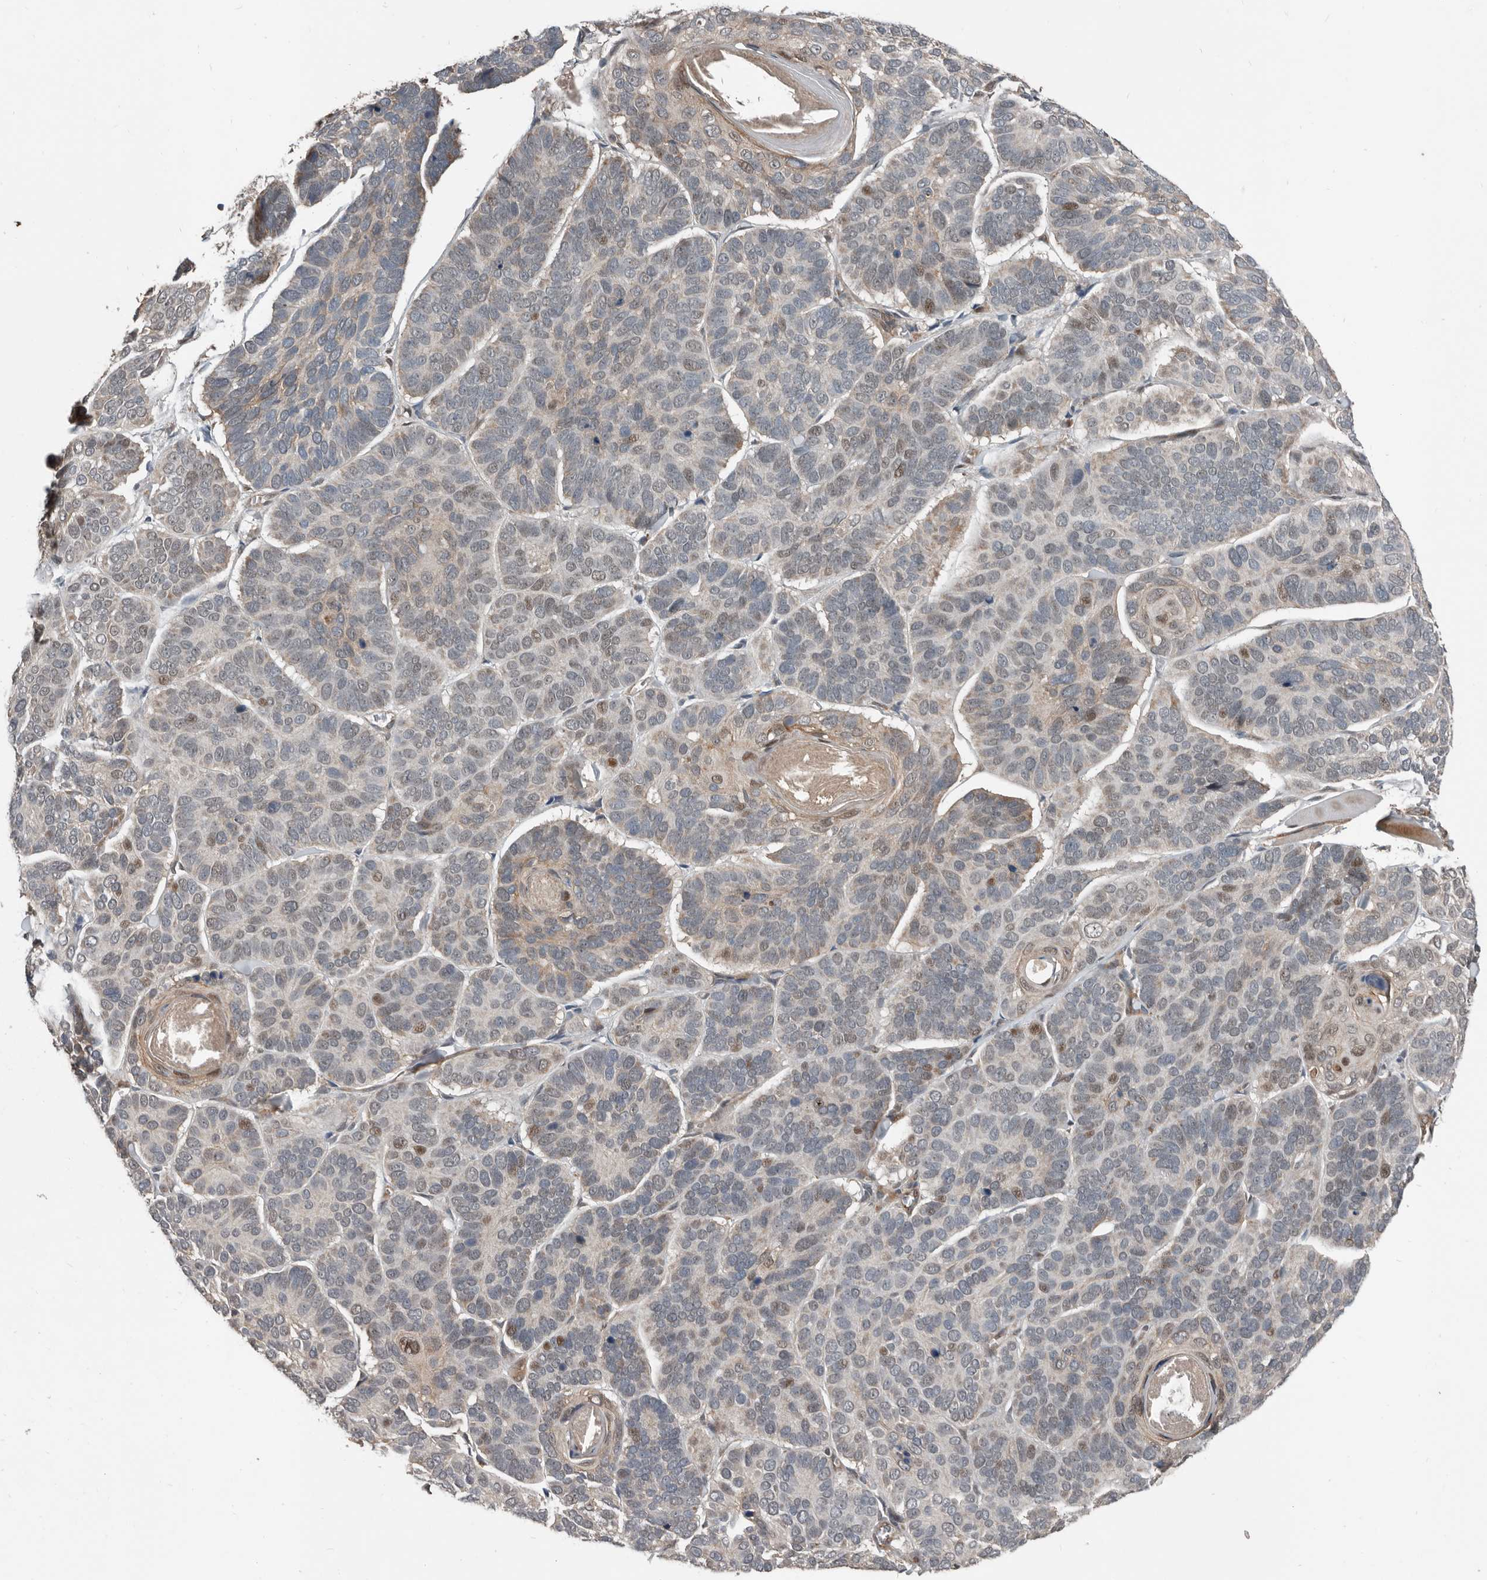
{"staining": {"intensity": "weak", "quantity": "25%-75%", "location": "cytoplasmic/membranous,nuclear"}, "tissue": "skin cancer", "cell_type": "Tumor cells", "image_type": "cancer", "snomed": [{"axis": "morphology", "description": "Basal cell carcinoma"}, {"axis": "topography", "description": "Skin"}], "caption": "Weak cytoplasmic/membranous and nuclear protein expression is appreciated in about 25%-75% of tumor cells in skin basal cell carcinoma.", "gene": "YOD1", "patient": {"sex": "male", "age": 62}}